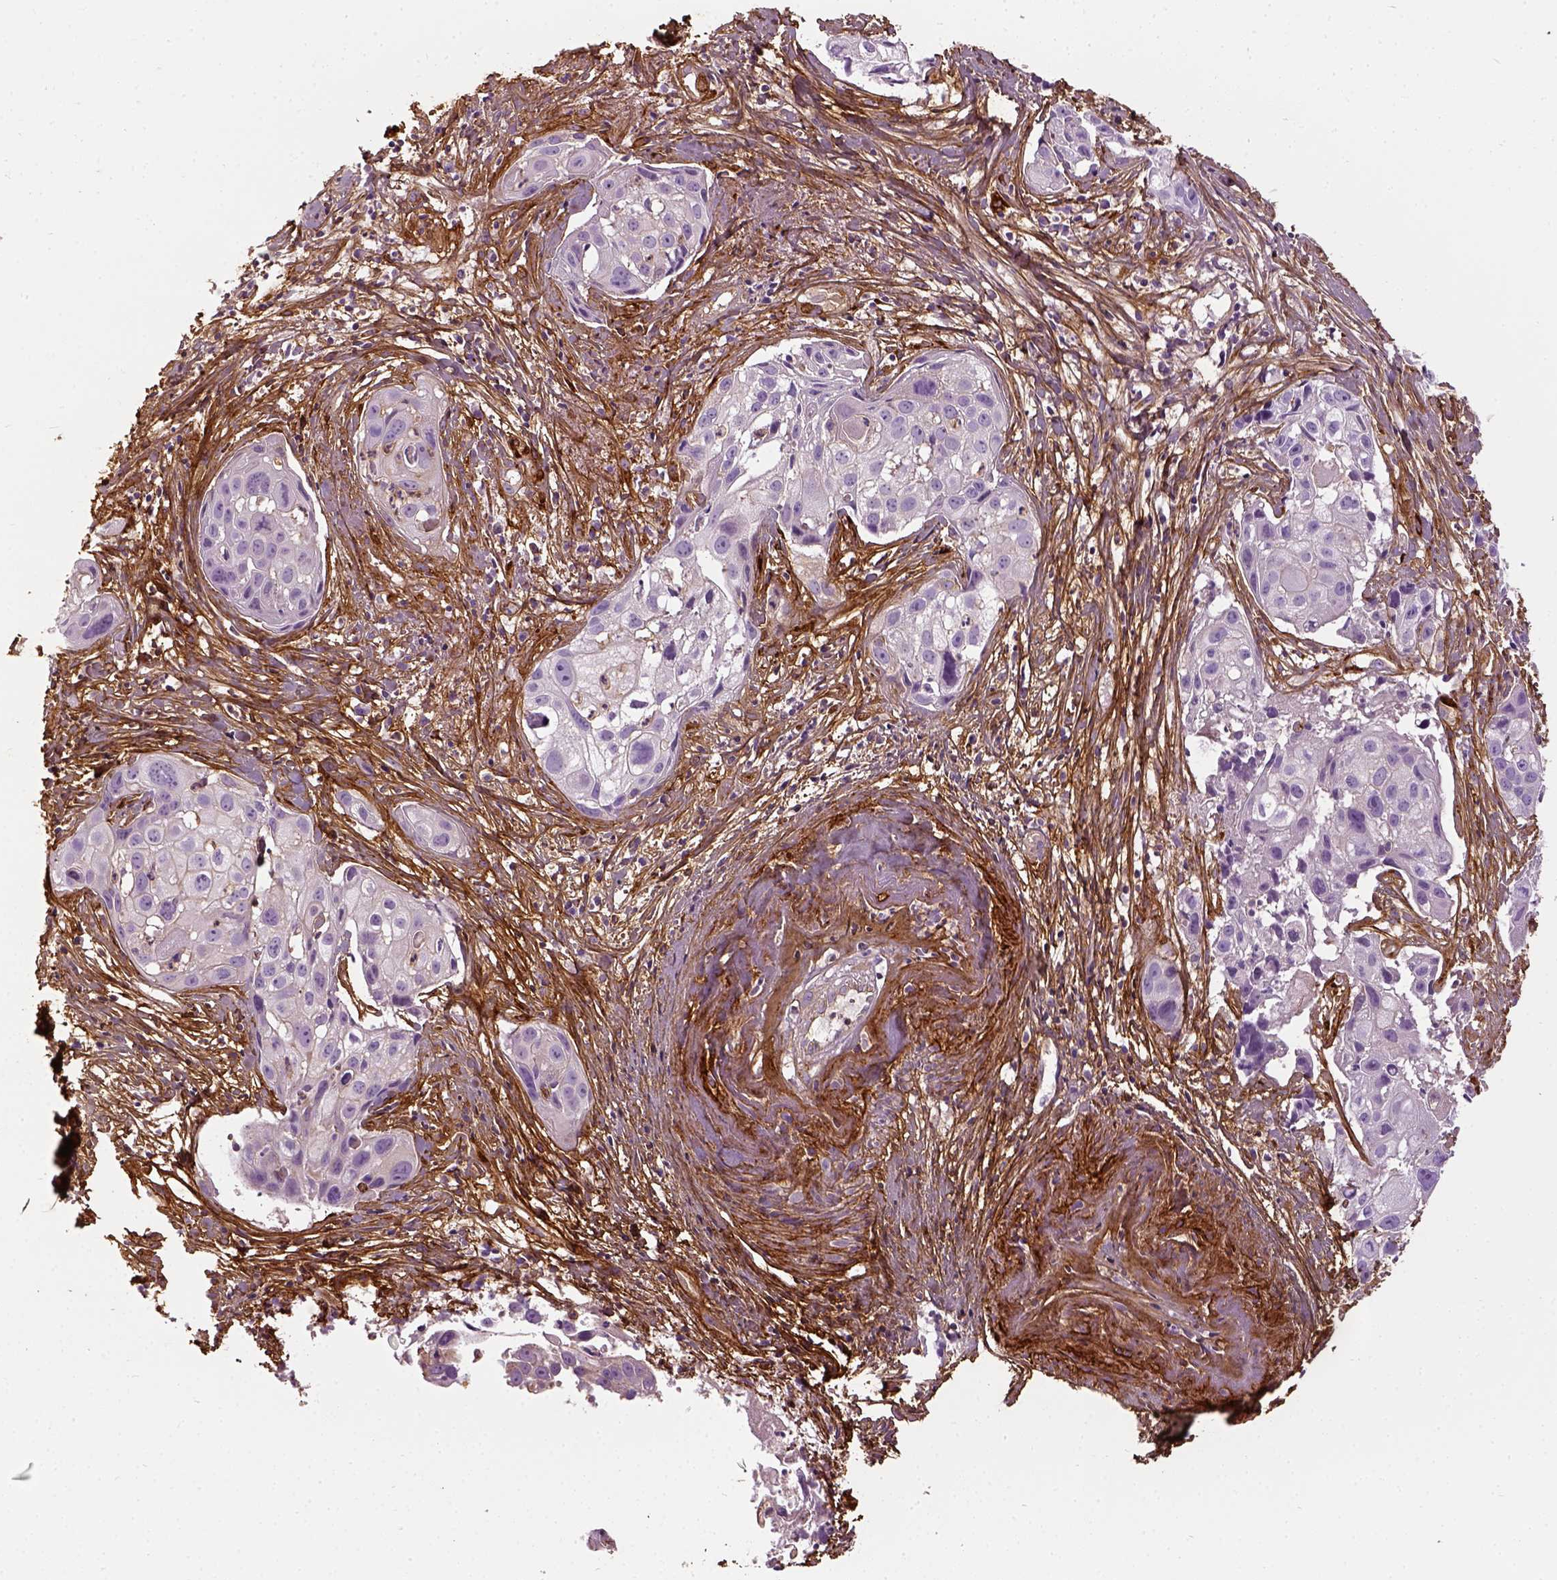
{"staining": {"intensity": "negative", "quantity": "none", "location": "none"}, "tissue": "cervical cancer", "cell_type": "Tumor cells", "image_type": "cancer", "snomed": [{"axis": "morphology", "description": "Squamous cell carcinoma, NOS"}, {"axis": "topography", "description": "Cervix"}], "caption": "IHC of cervical cancer demonstrates no positivity in tumor cells.", "gene": "COL6A2", "patient": {"sex": "female", "age": 53}}